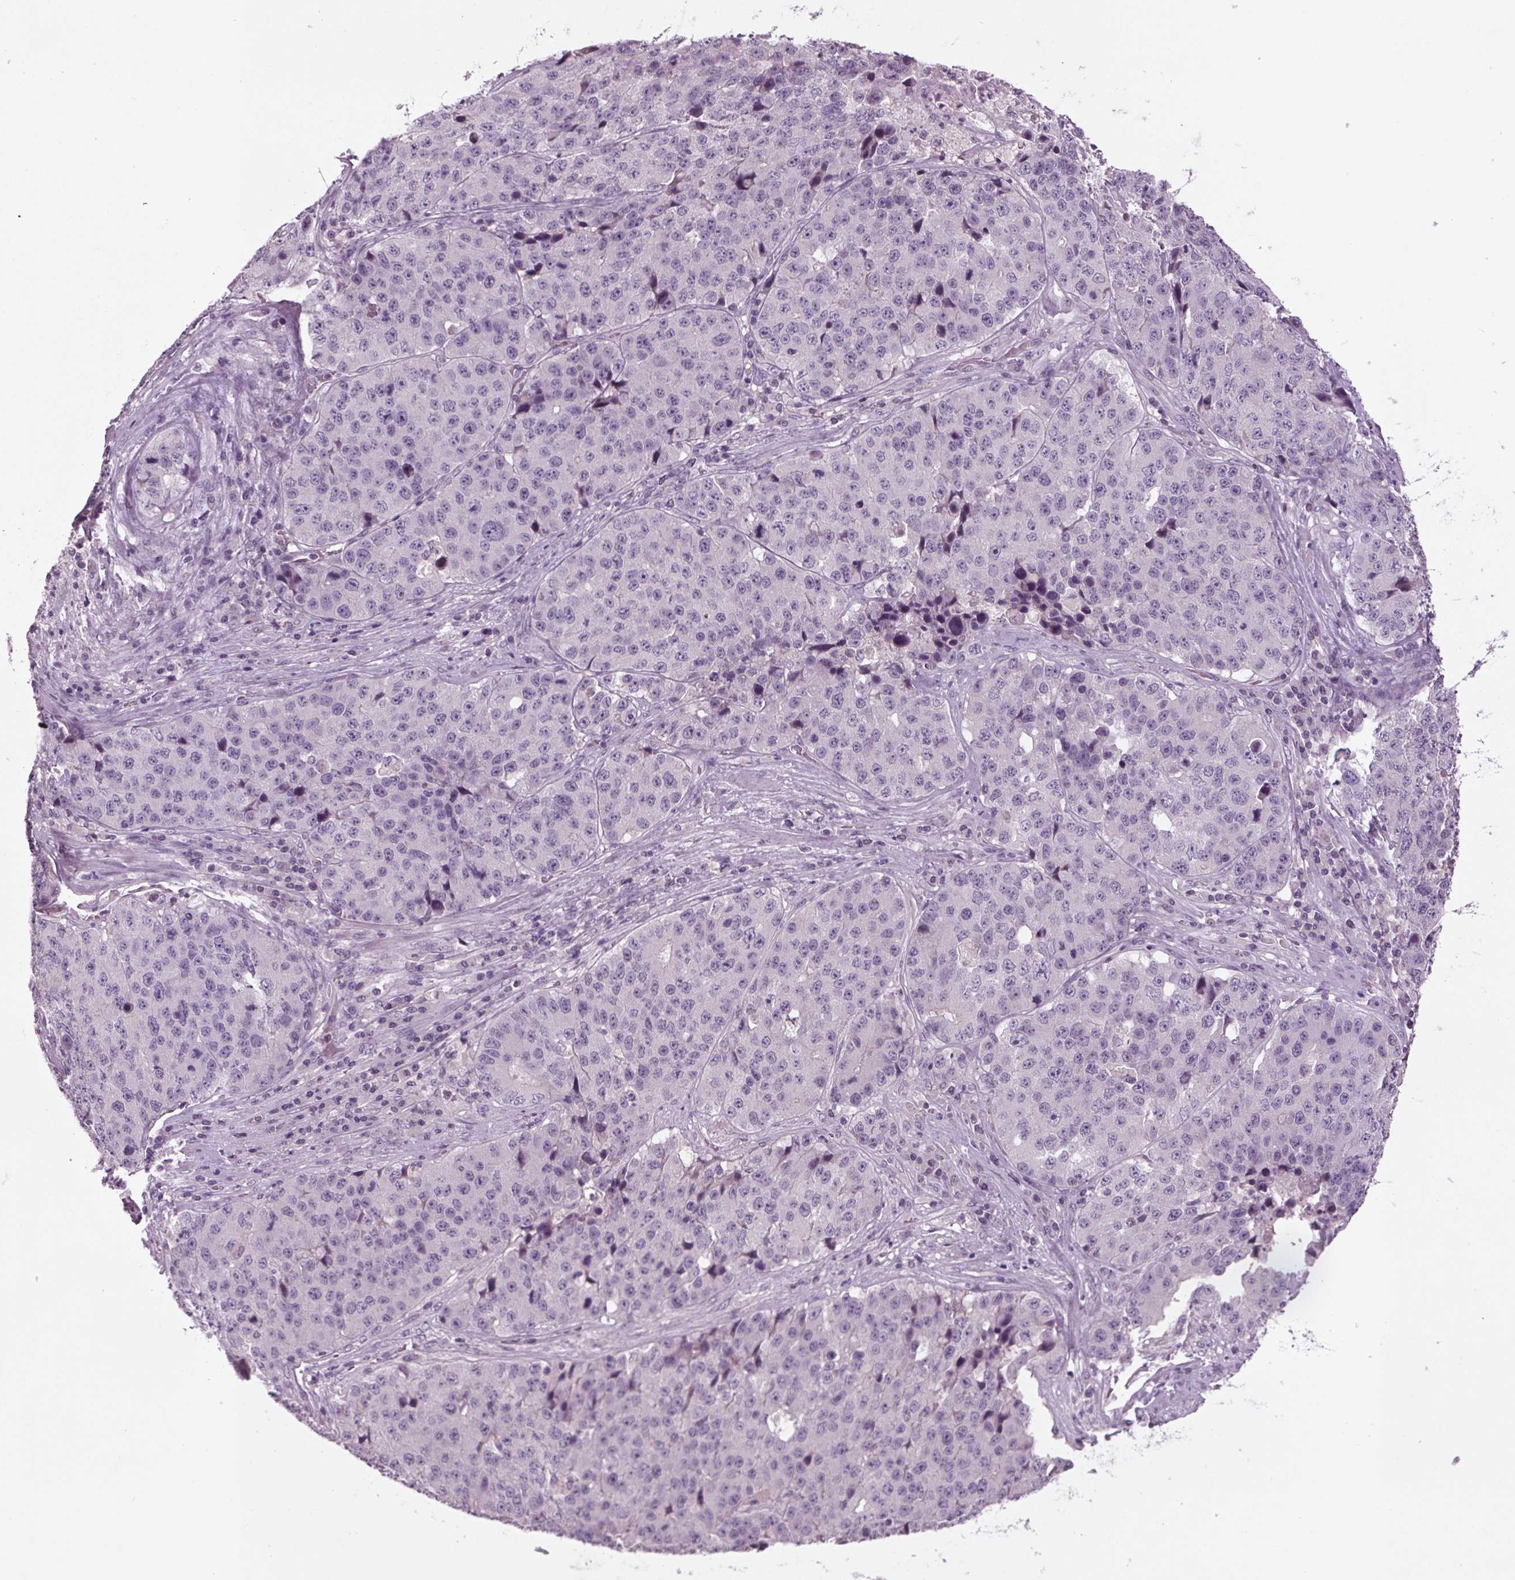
{"staining": {"intensity": "negative", "quantity": "none", "location": "none"}, "tissue": "stomach cancer", "cell_type": "Tumor cells", "image_type": "cancer", "snomed": [{"axis": "morphology", "description": "Adenocarcinoma, NOS"}, {"axis": "topography", "description": "Stomach"}], "caption": "Stomach cancer (adenocarcinoma) was stained to show a protein in brown. There is no significant positivity in tumor cells.", "gene": "BHLHE22", "patient": {"sex": "male", "age": 71}}